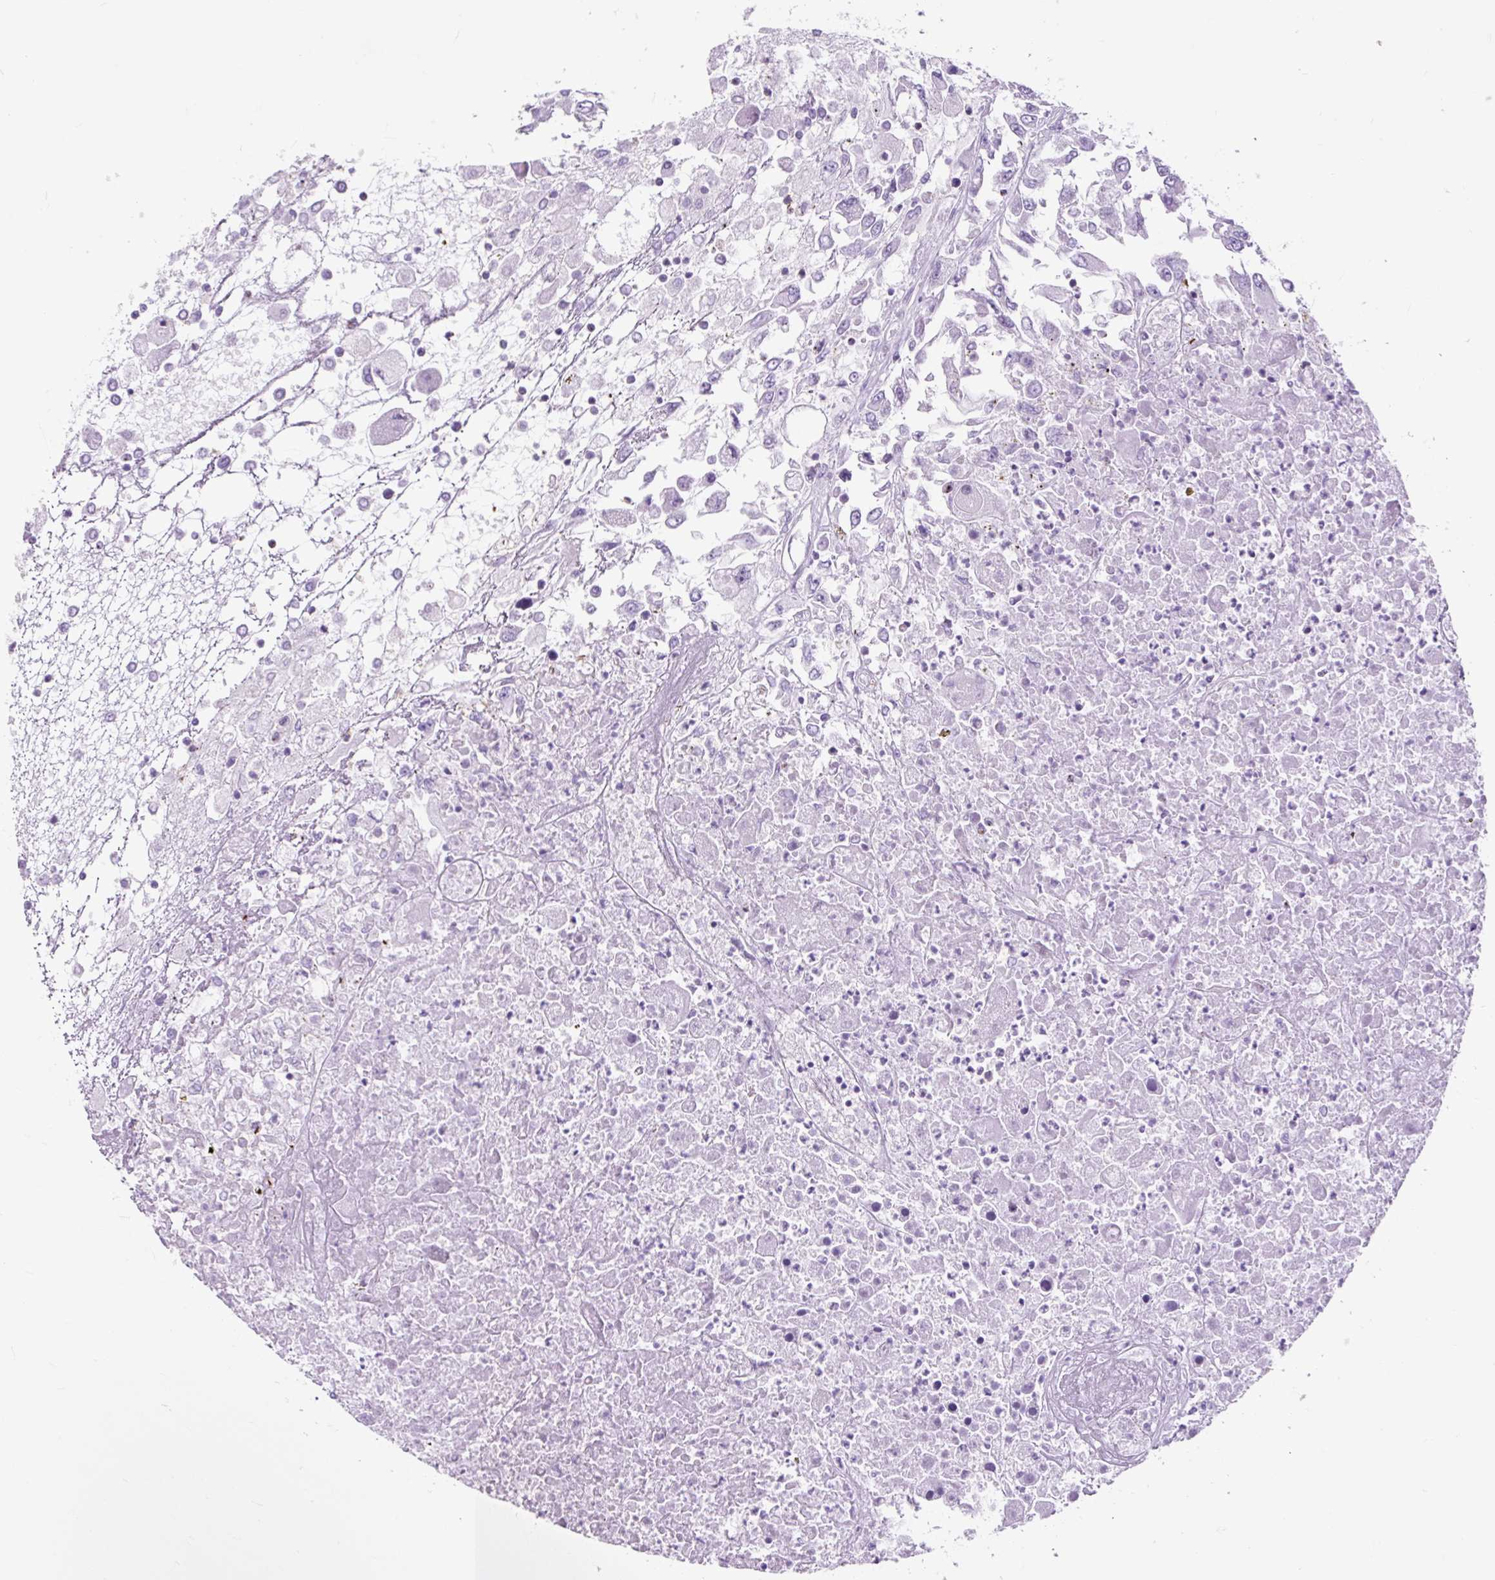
{"staining": {"intensity": "negative", "quantity": "none", "location": "none"}, "tissue": "renal cancer", "cell_type": "Tumor cells", "image_type": "cancer", "snomed": [{"axis": "morphology", "description": "Adenocarcinoma, NOS"}, {"axis": "topography", "description": "Kidney"}], "caption": "Human renal cancer (adenocarcinoma) stained for a protein using immunohistochemistry (IHC) displays no staining in tumor cells.", "gene": "OR10A7", "patient": {"sex": "female", "age": 52}}